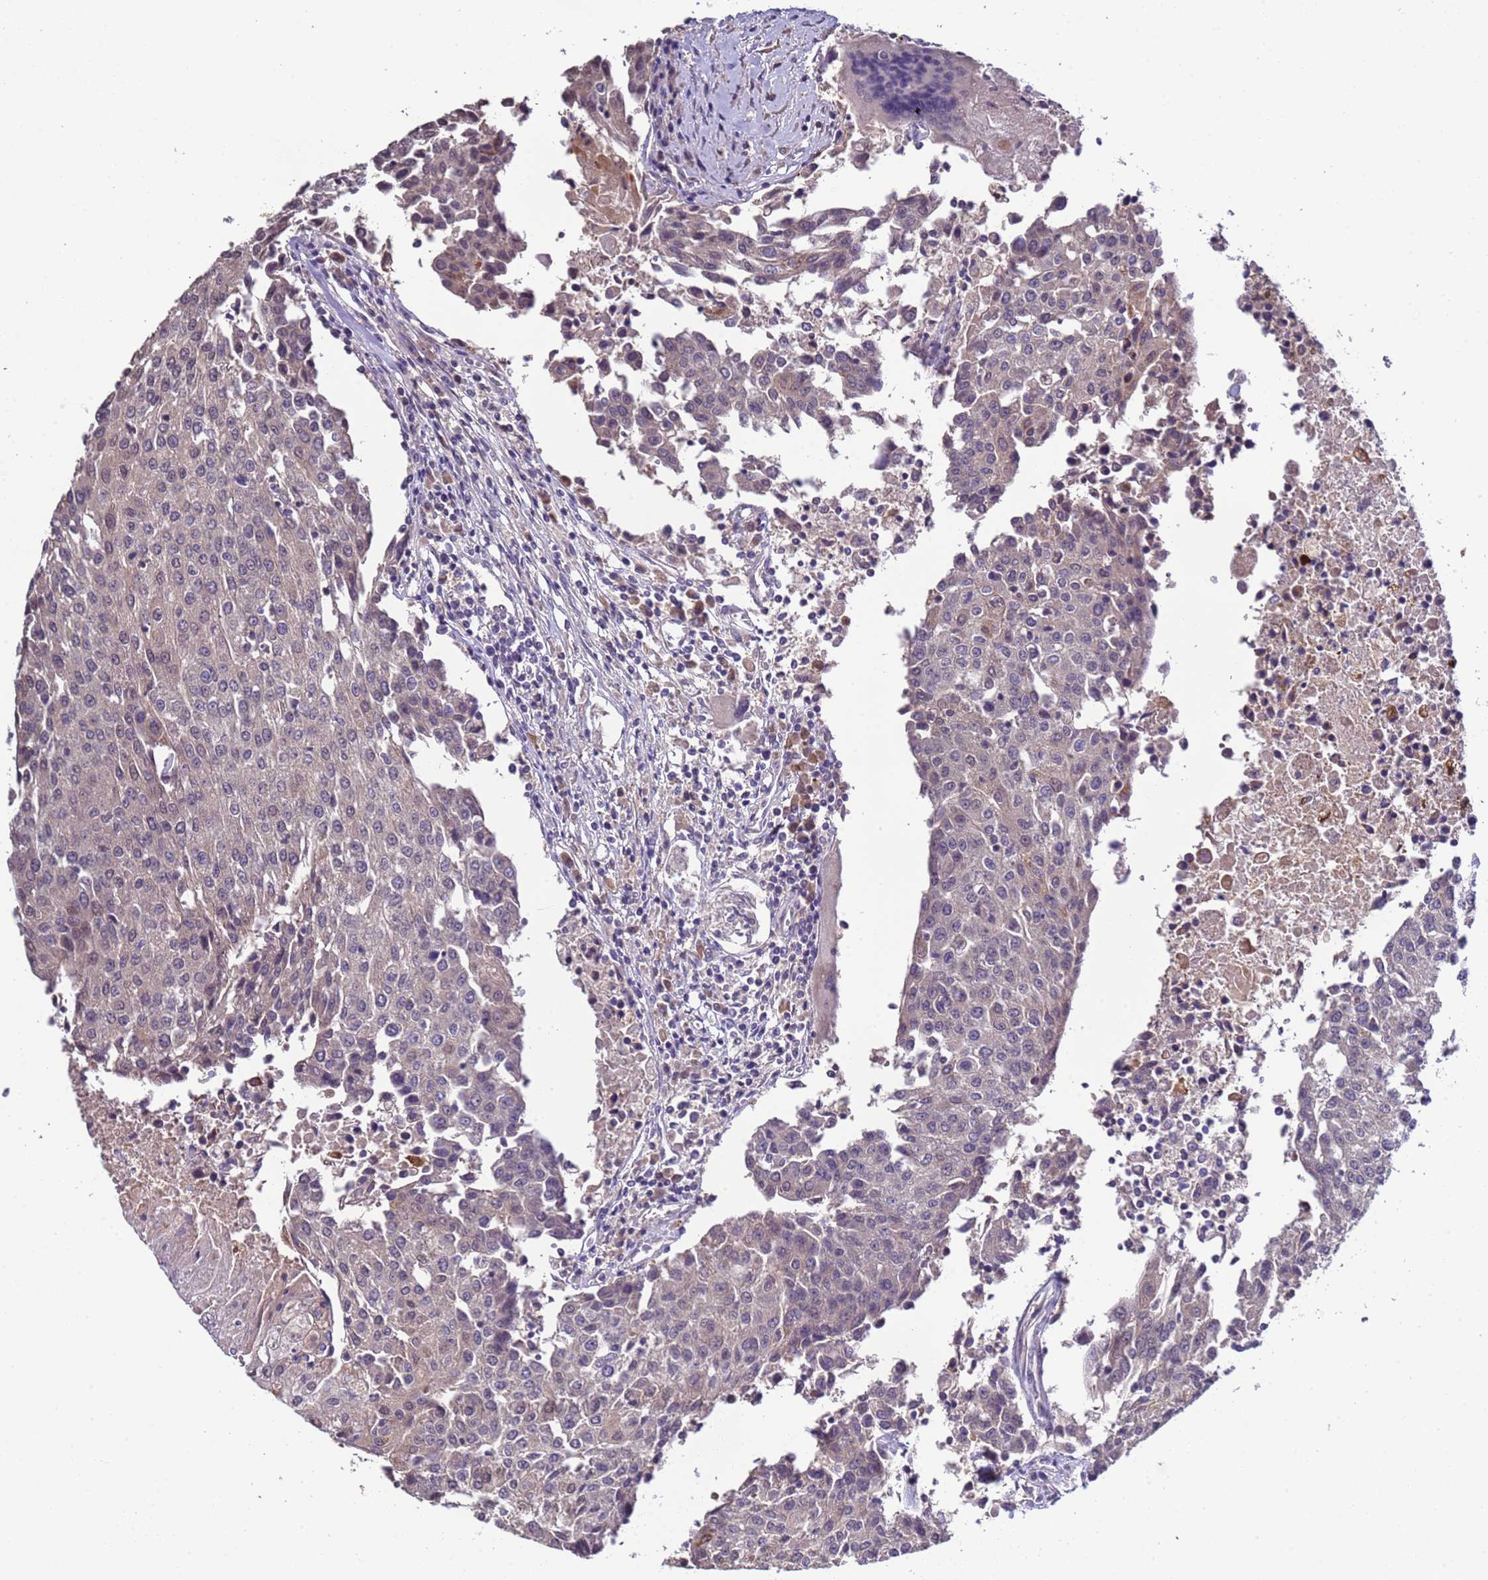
{"staining": {"intensity": "negative", "quantity": "none", "location": "none"}, "tissue": "urothelial cancer", "cell_type": "Tumor cells", "image_type": "cancer", "snomed": [{"axis": "morphology", "description": "Urothelial carcinoma, High grade"}, {"axis": "topography", "description": "Urinary bladder"}], "caption": "A histopathology image of human urothelial carcinoma (high-grade) is negative for staining in tumor cells.", "gene": "ELMOD2", "patient": {"sex": "female", "age": 85}}